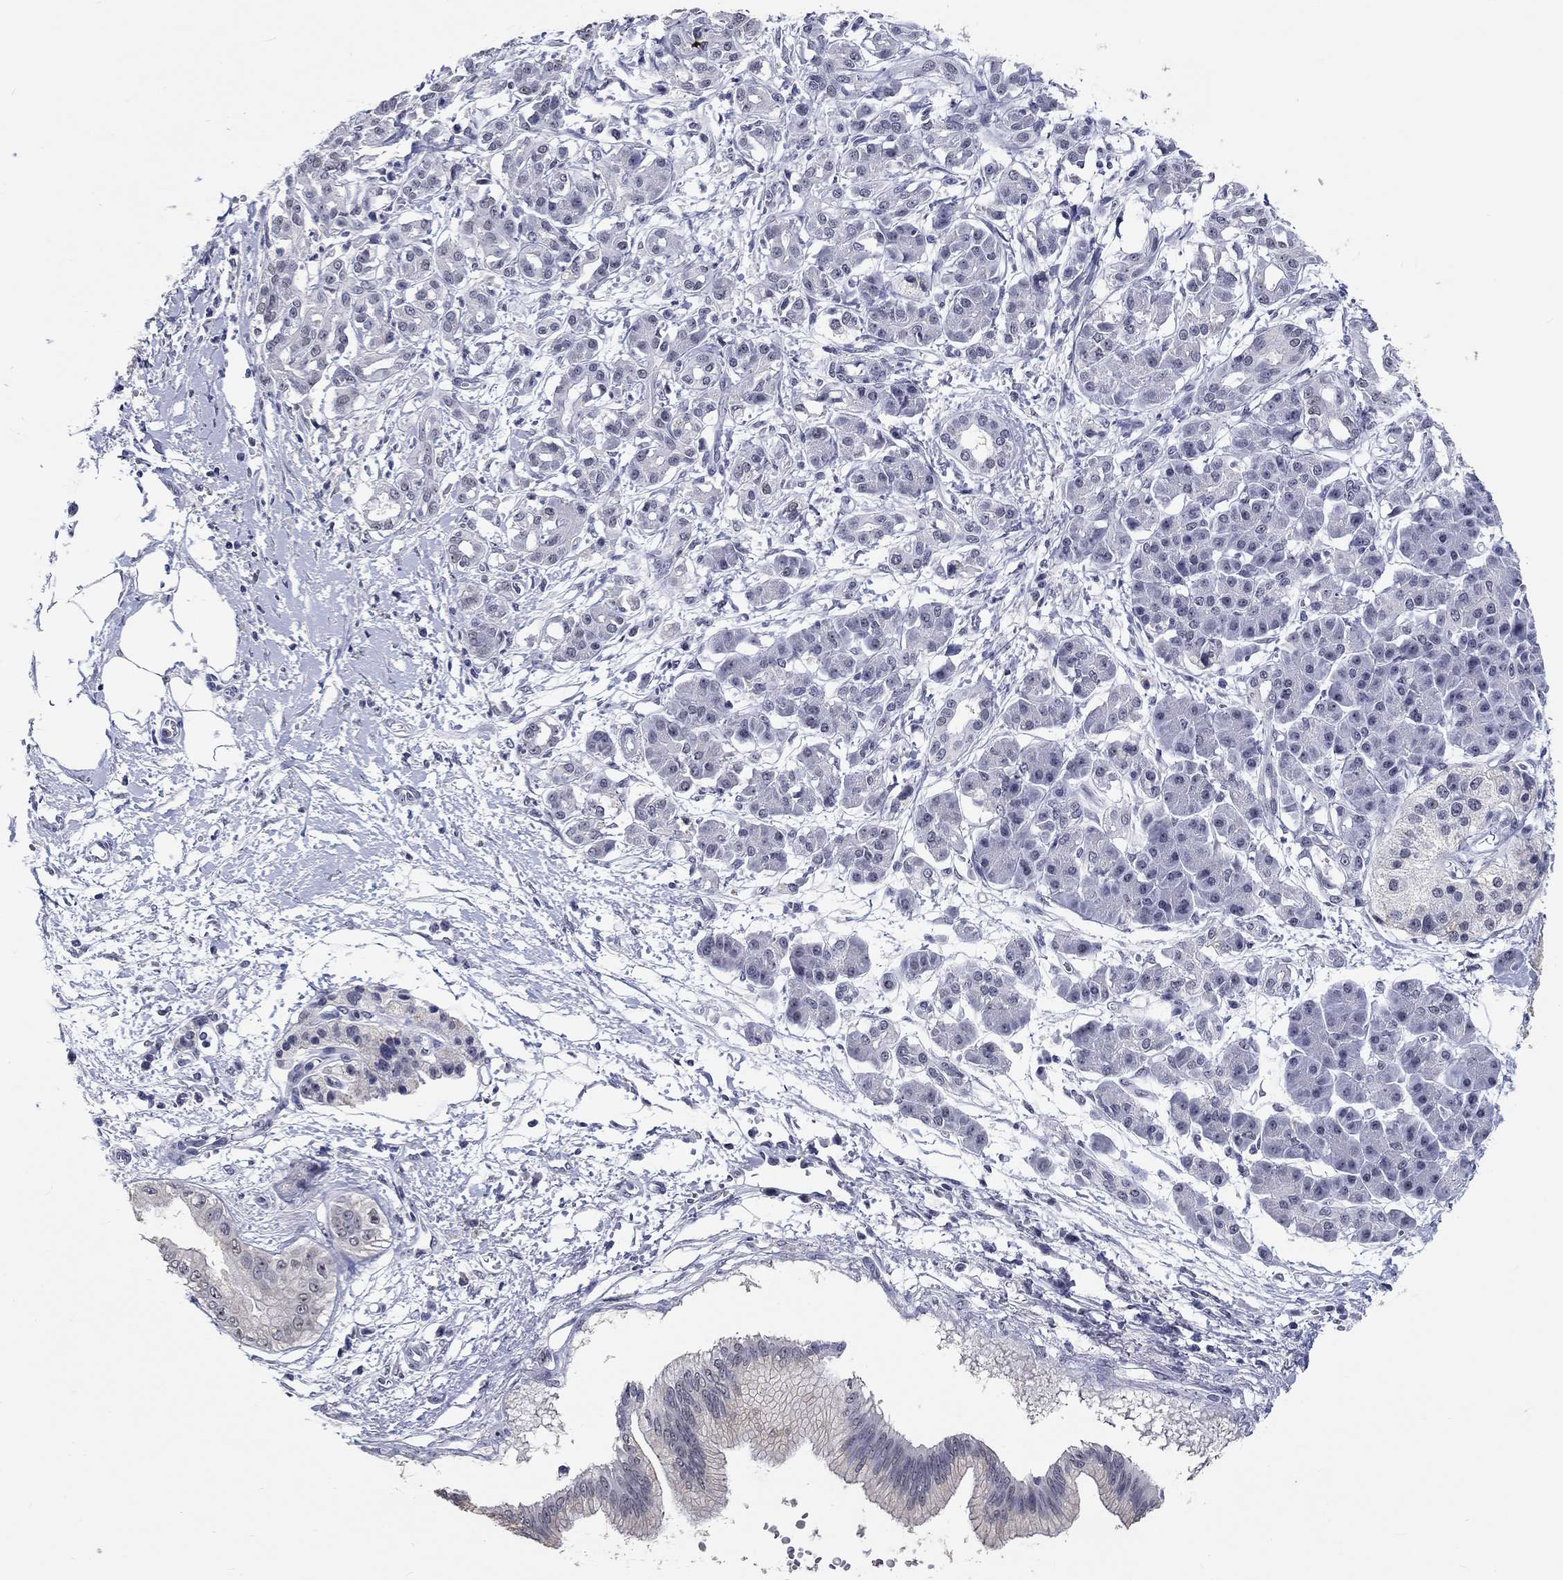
{"staining": {"intensity": "negative", "quantity": "none", "location": "none"}, "tissue": "pancreatic cancer", "cell_type": "Tumor cells", "image_type": "cancer", "snomed": [{"axis": "morphology", "description": "Adenocarcinoma, NOS"}, {"axis": "topography", "description": "Pancreas"}], "caption": "Immunohistochemical staining of adenocarcinoma (pancreatic) shows no significant positivity in tumor cells.", "gene": "GRIN1", "patient": {"sex": "male", "age": 72}}